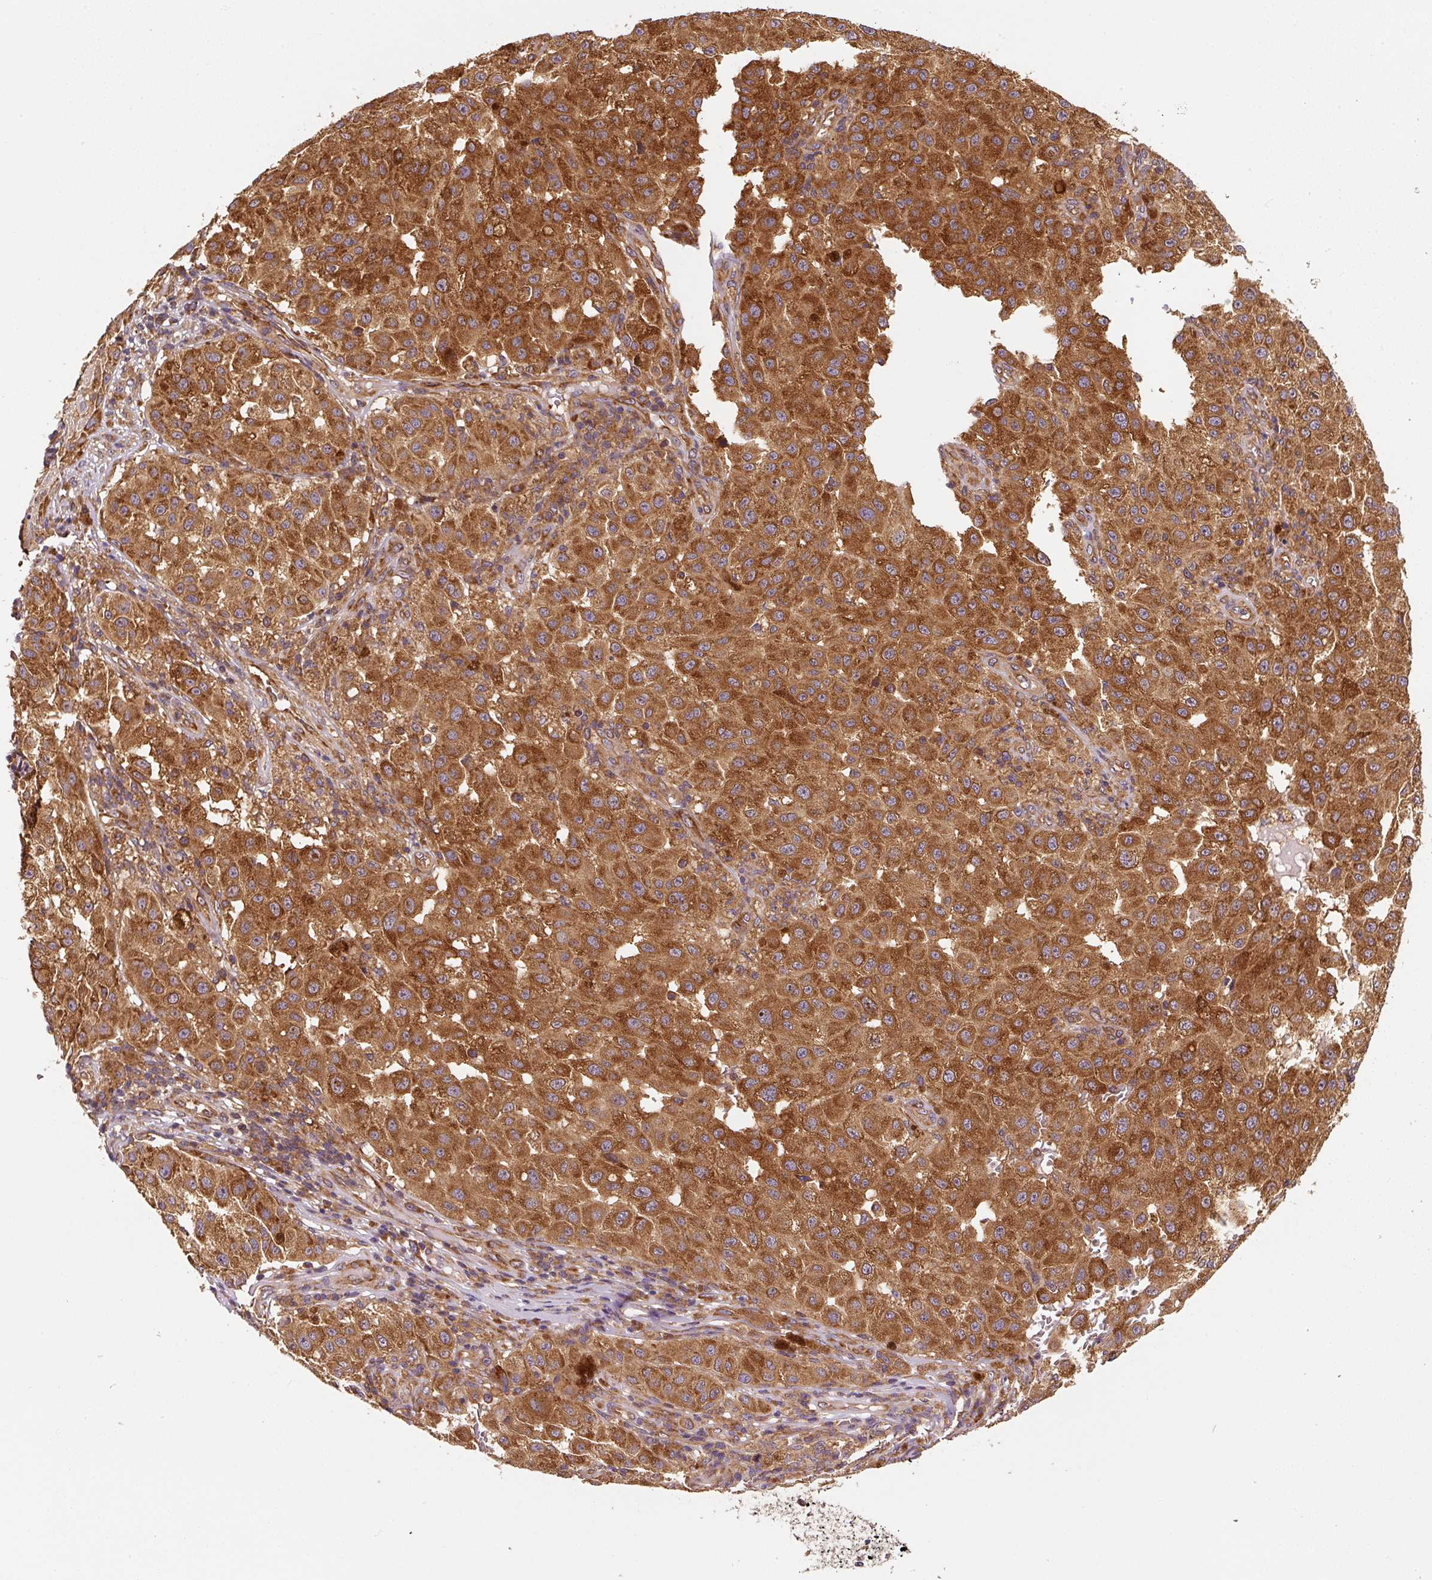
{"staining": {"intensity": "strong", "quantity": ">75%", "location": "cytoplasmic/membranous"}, "tissue": "melanoma", "cell_type": "Tumor cells", "image_type": "cancer", "snomed": [{"axis": "morphology", "description": "Malignant melanoma, NOS"}, {"axis": "topography", "description": "Skin"}], "caption": "Human melanoma stained for a protein (brown) reveals strong cytoplasmic/membranous positive positivity in approximately >75% of tumor cells.", "gene": "EIF2S2", "patient": {"sex": "female", "age": 64}}